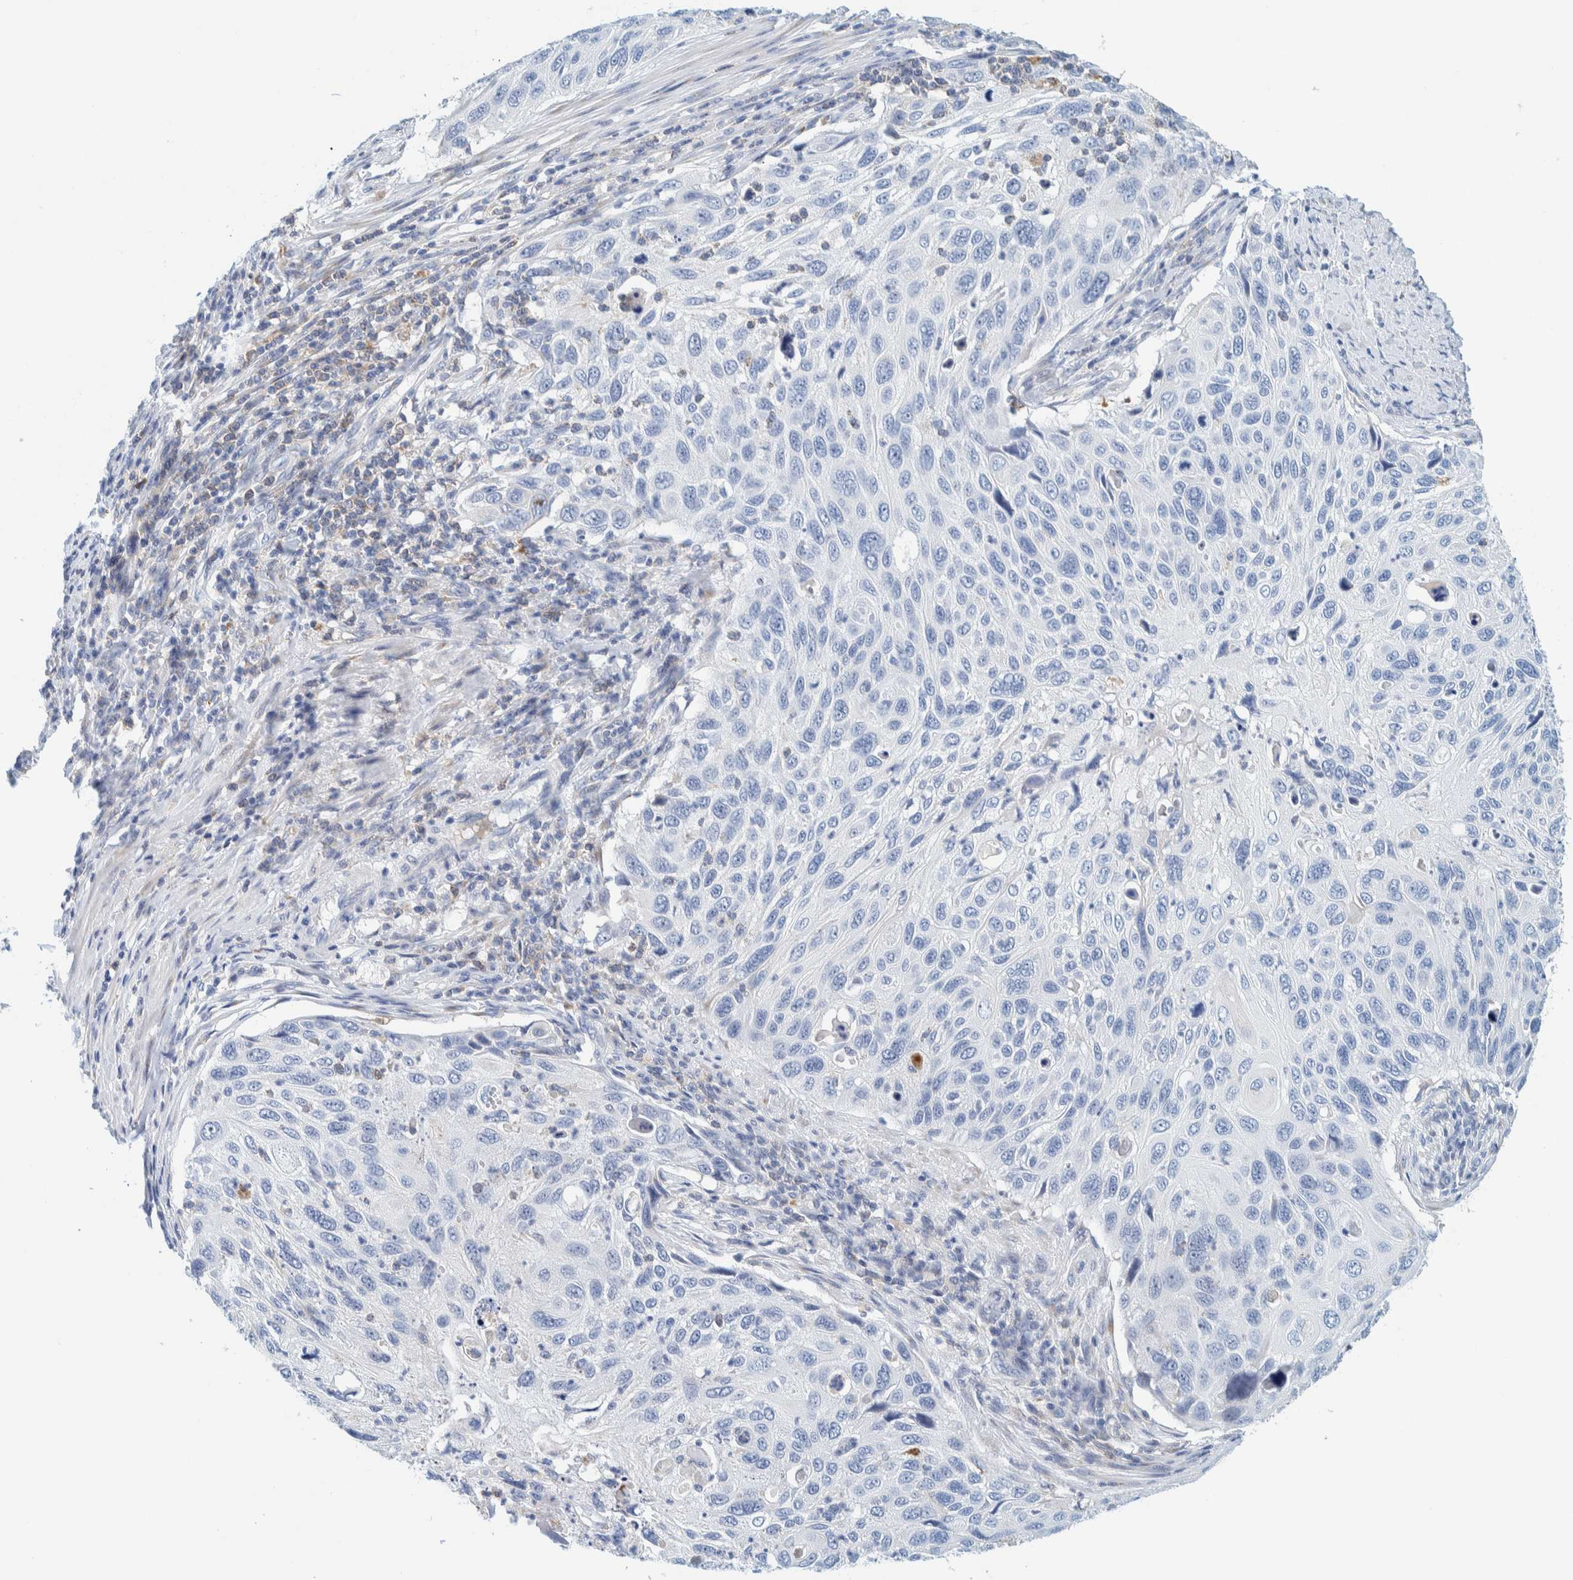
{"staining": {"intensity": "negative", "quantity": "none", "location": "none"}, "tissue": "cervical cancer", "cell_type": "Tumor cells", "image_type": "cancer", "snomed": [{"axis": "morphology", "description": "Squamous cell carcinoma, NOS"}, {"axis": "topography", "description": "Cervix"}], "caption": "Immunohistochemical staining of human cervical squamous cell carcinoma displays no significant expression in tumor cells. Brightfield microscopy of immunohistochemistry stained with DAB (brown) and hematoxylin (blue), captured at high magnification.", "gene": "MOG", "patient": {"sex": "female", "age": 70}}